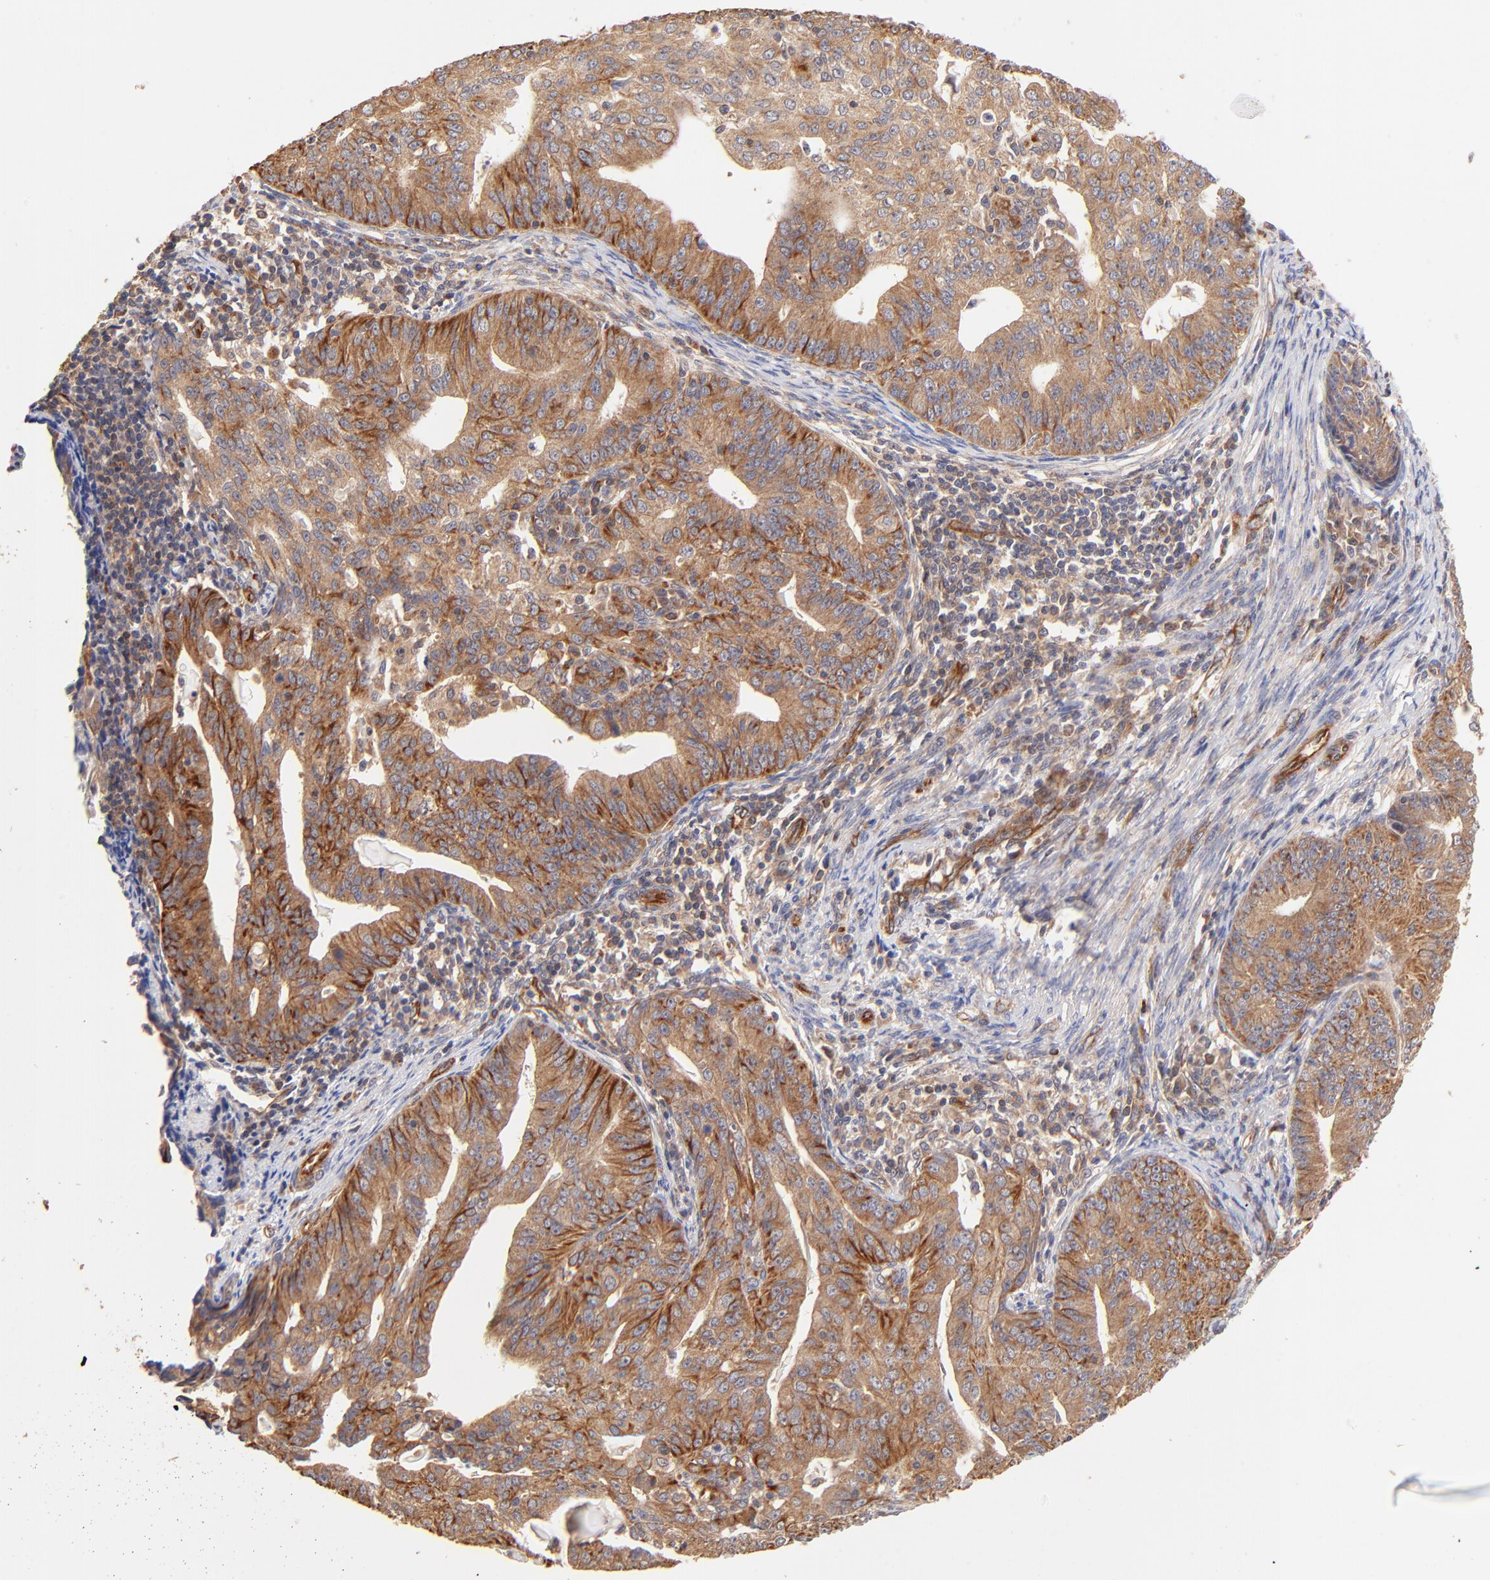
{"staining": {"intensity": "moderate", "quantity": ">75%", "location": "cytoplasmic/membranous"}, "tissue": "endometrial cancer", "cell_type": "Tumor cells", "image_type": "cancer", "snomed": [{"axis": "morphology", "description": "Adenocarcinoma, NOS"}, {"axis": "topography", "description": "Endometrium"}], "caption": "High-magnification brightfield microscopy of endometrial adenocarcinoma stained with DAB (brown) and counterstained with hematoxylin (blue). tumor cells exhibit moderate cytoplasmic/membranous expression is seen in about>75% of cells. (Stains: DAB in brown, nuclei in blue, Microscopy: brightfield microscopy at high magnification).", "gene": "TNFAIP3", "patient": {"sex": "female", "age": 56}}